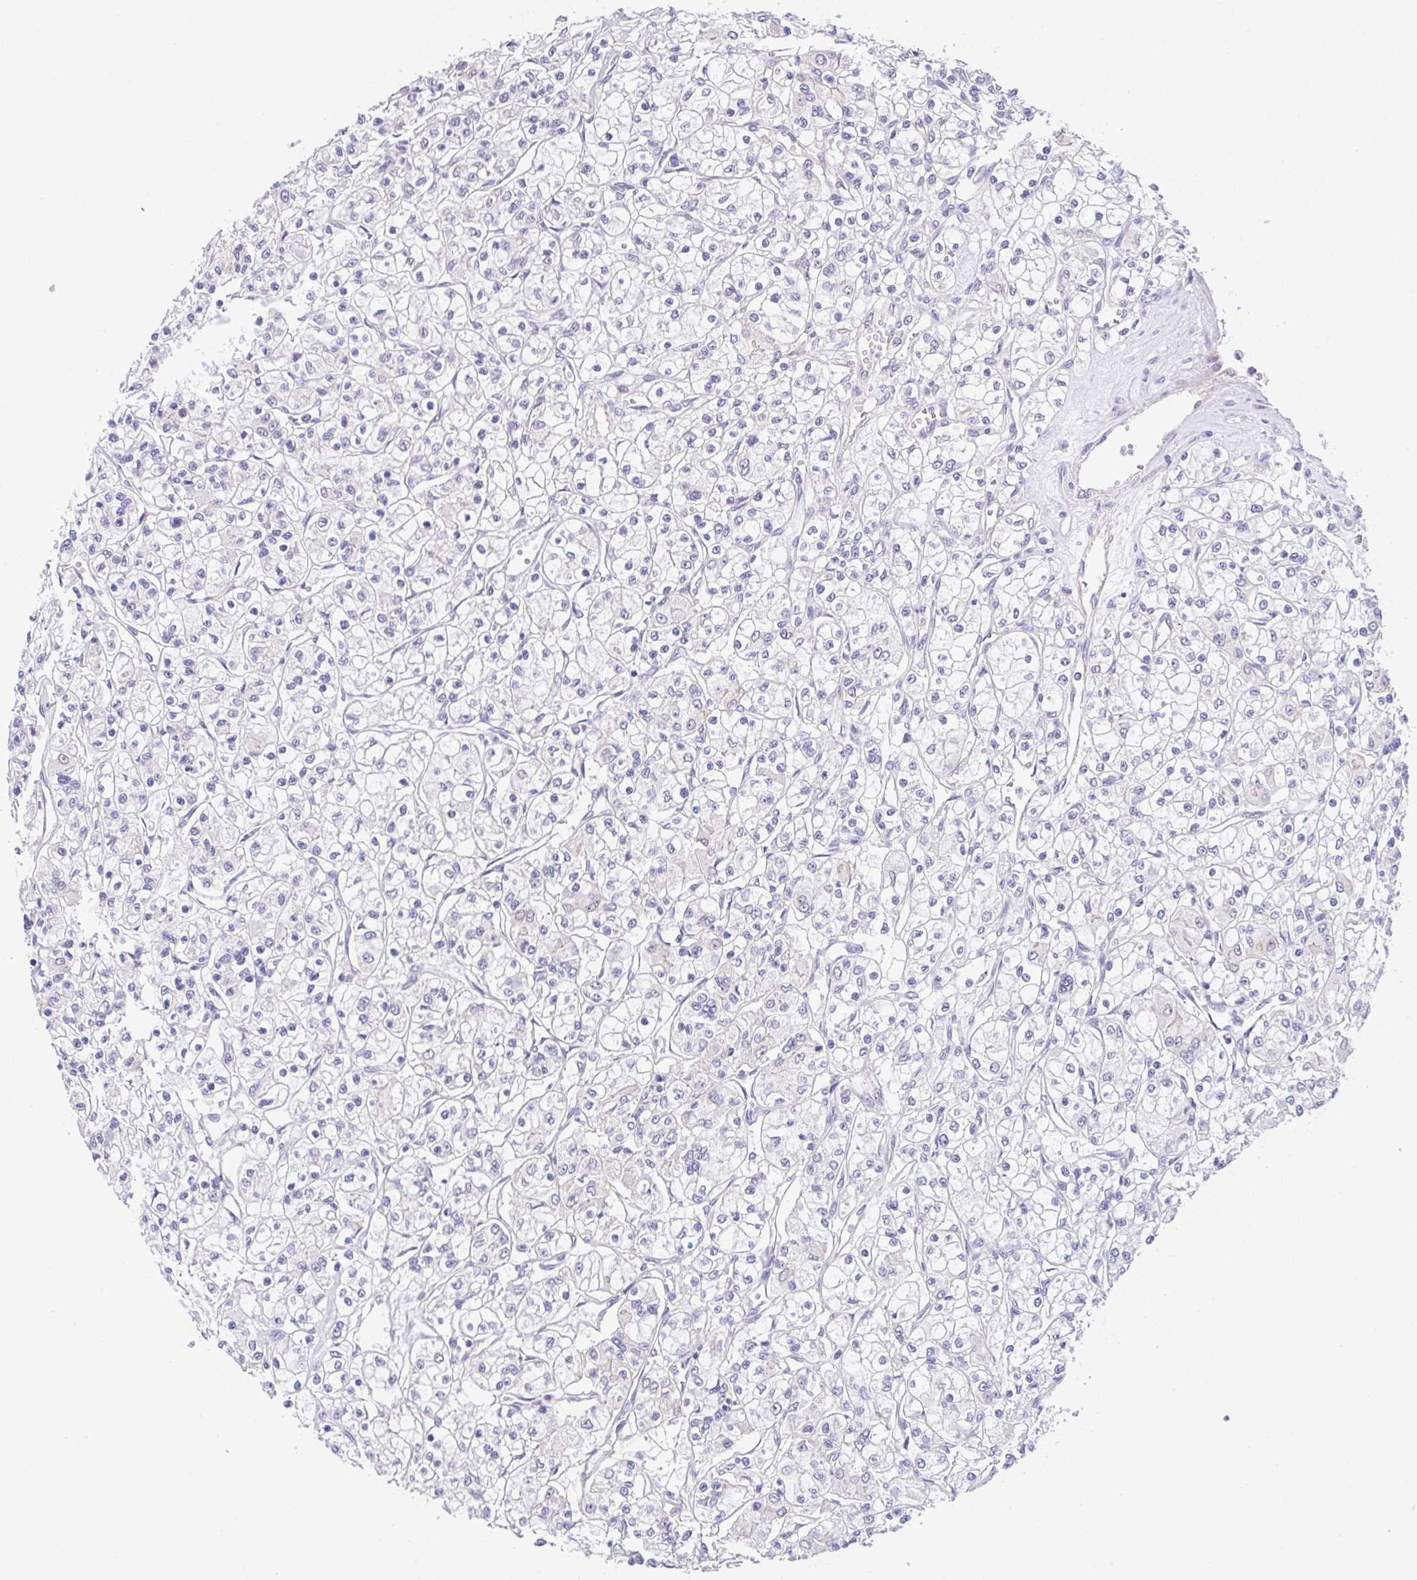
{"staining": {"intensity": "negative", "quantity": "none", "location": "none"}, "tissue": "renal cancer", "cell_type": "Tumor cells", "image_type": "cancer", "snomed": [{"axis": "morphology", "description": "Adenocarcinoma, NOS"}, {"axis": "topography", "description": "Kidney"}], "caption": "Immunohistochemistry micrograph of renal cancer (adenocarcinoma) stained for a protein (brown), which exhibits no expression in tumor cells. The staining was performed using DAB to visualize the protein expression in brown, while the nuclei were stained in blue with hematoxylin (Magnification: 20x).", "gene": "CGNL1", "patient": {"sex": "female", "age": 59}}